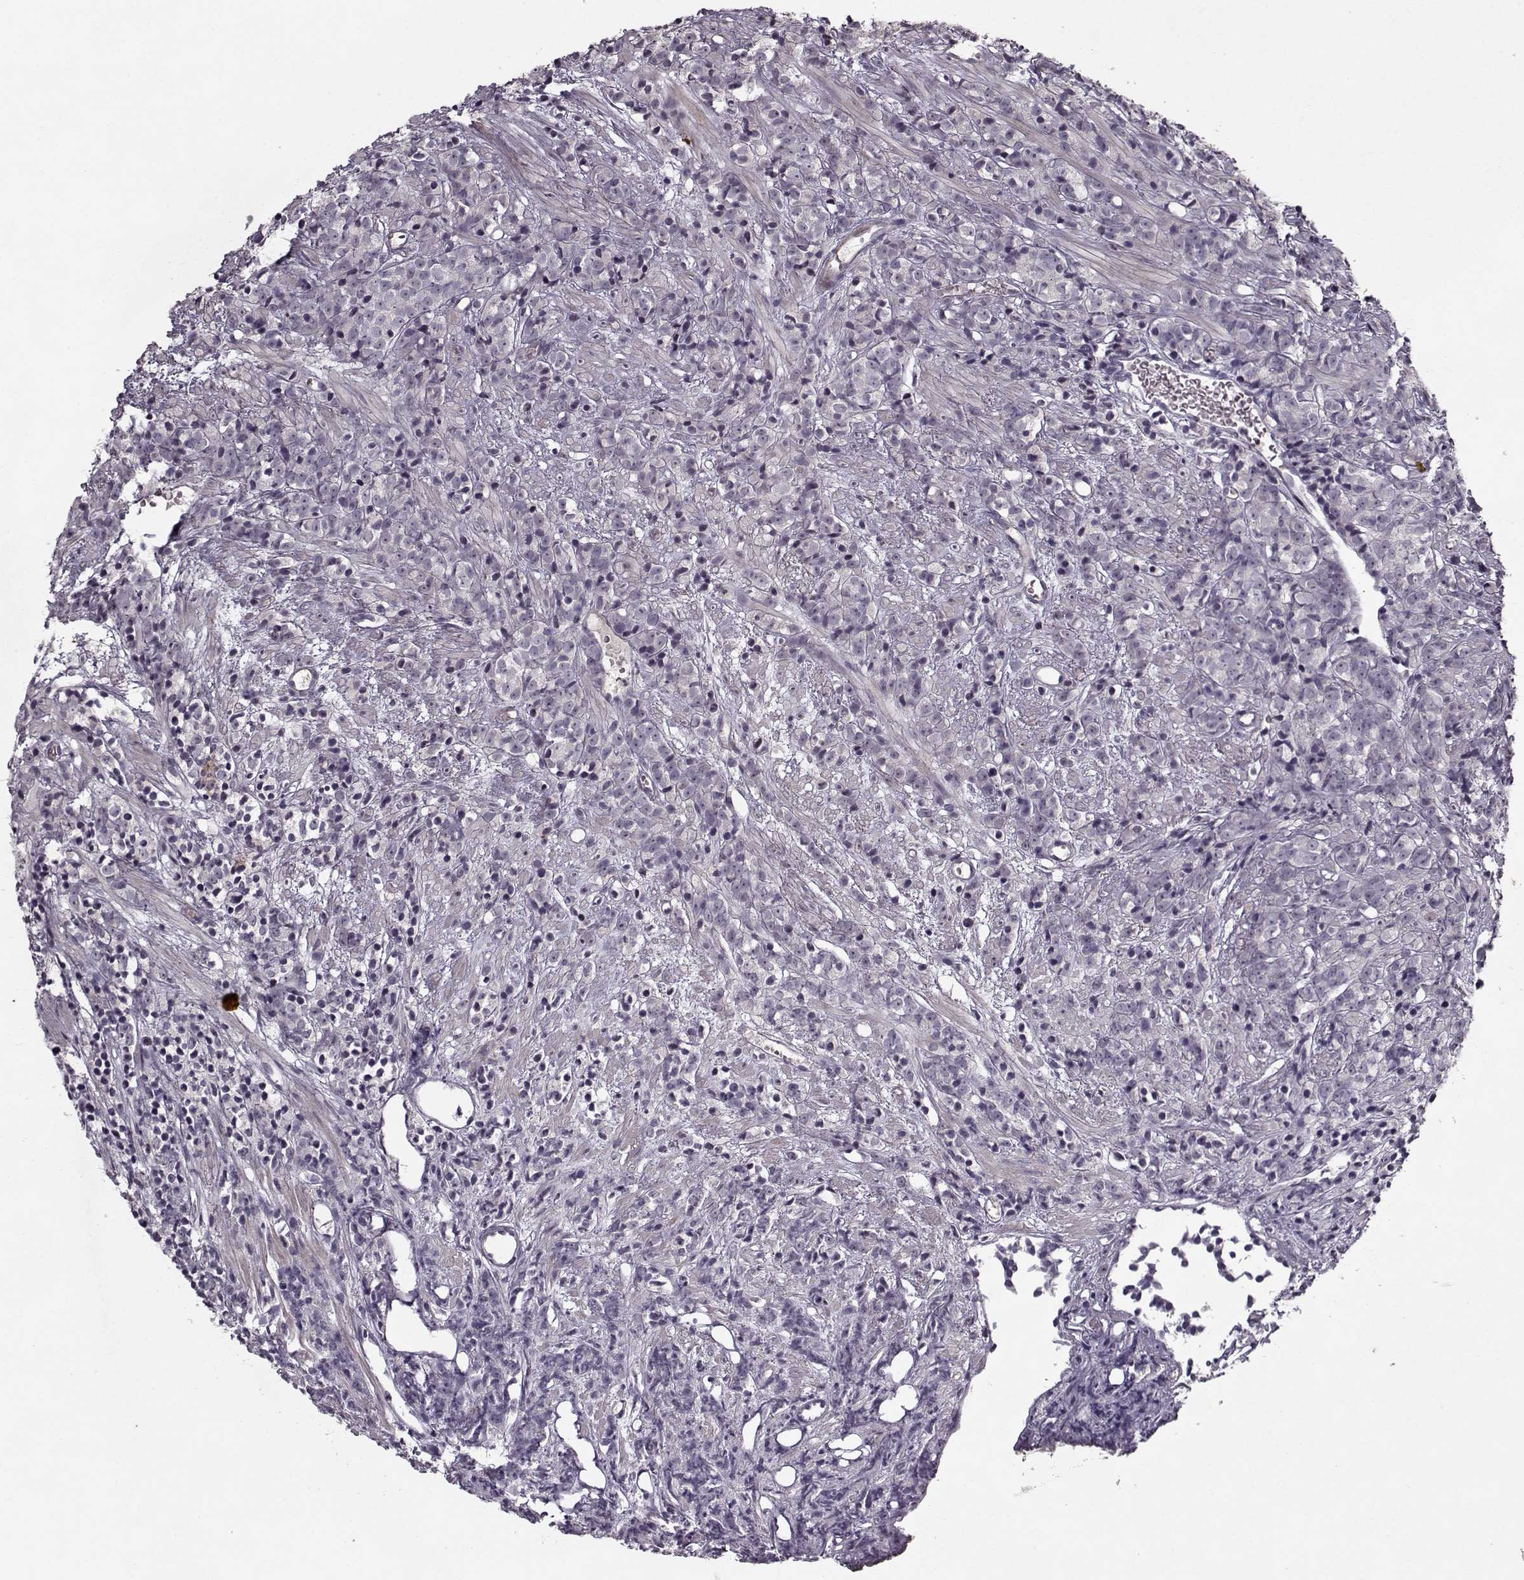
{"staining": {"intensity": "negative", "quantity": "none", "location": "none"}, "tissue": "prostate cancer", "cell_type": "Tumor cells", "image_type": "cancer", "snomed": [{"axis": "morphology", "description": "Adenocarcinoma, High grade"}, {"axis": "topography", "description": "Prostate"}], "caption": "Tumor cells are negative for brown protein staining in prostate cancer.", "gene": "KRT9", "patient": {"sex": "male", "age": 81}}